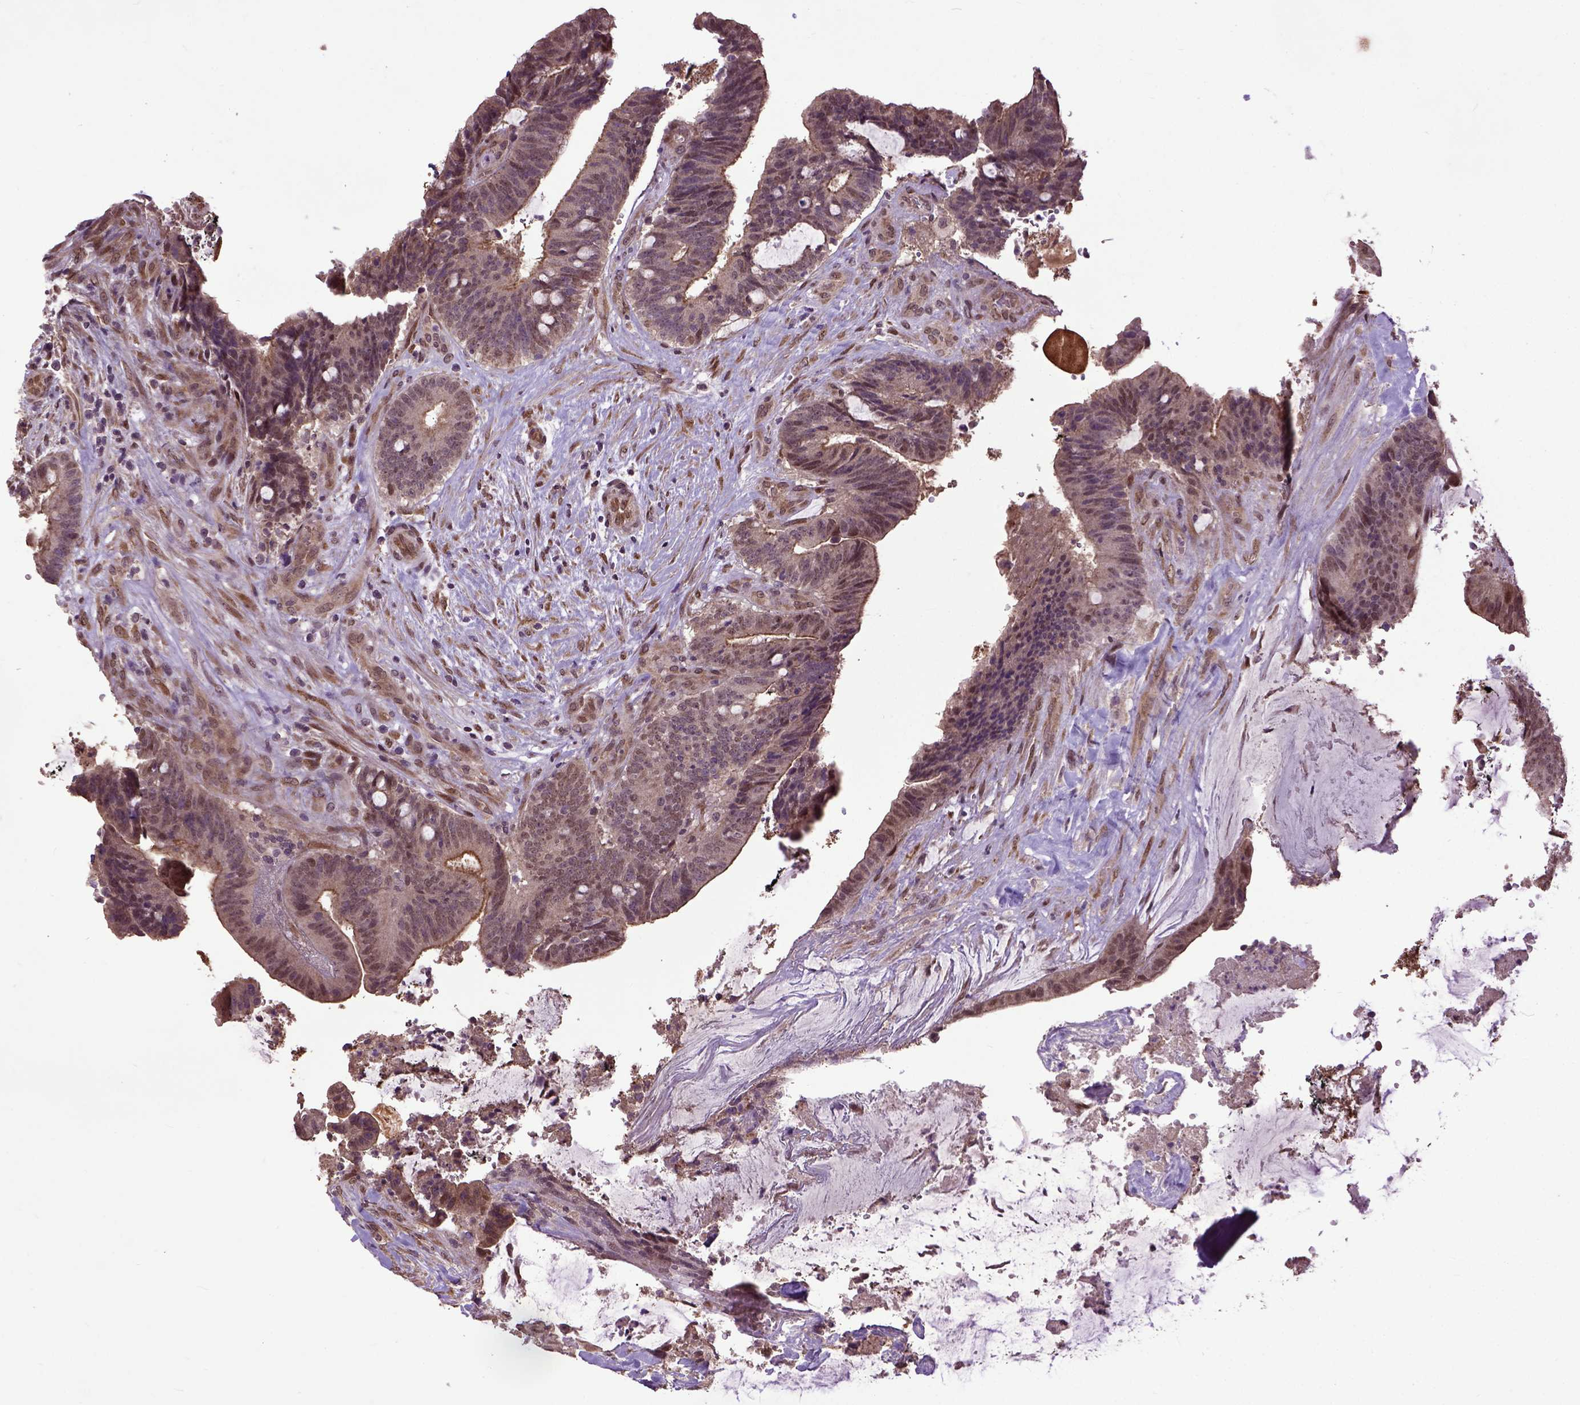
{"staining": {"intensity": "moderate", "quantity": "<25%", "location": "nuclear"}, "tissue": "colorectal cancer", "cell_type": "Tumor cells", "image_type": "cancer", "snomed": [{"axis": "morphology", "description": "Adenocarcinoma, NOS"}, {"axis": "topography", "description": "Colon"}], "caption": "Moderate nuclear staining is identified in about <25% of tumor cells in colorectal adenocarcinoma.", "gene": "UBA3", "patient": {"sex": "female", "age": 43}}